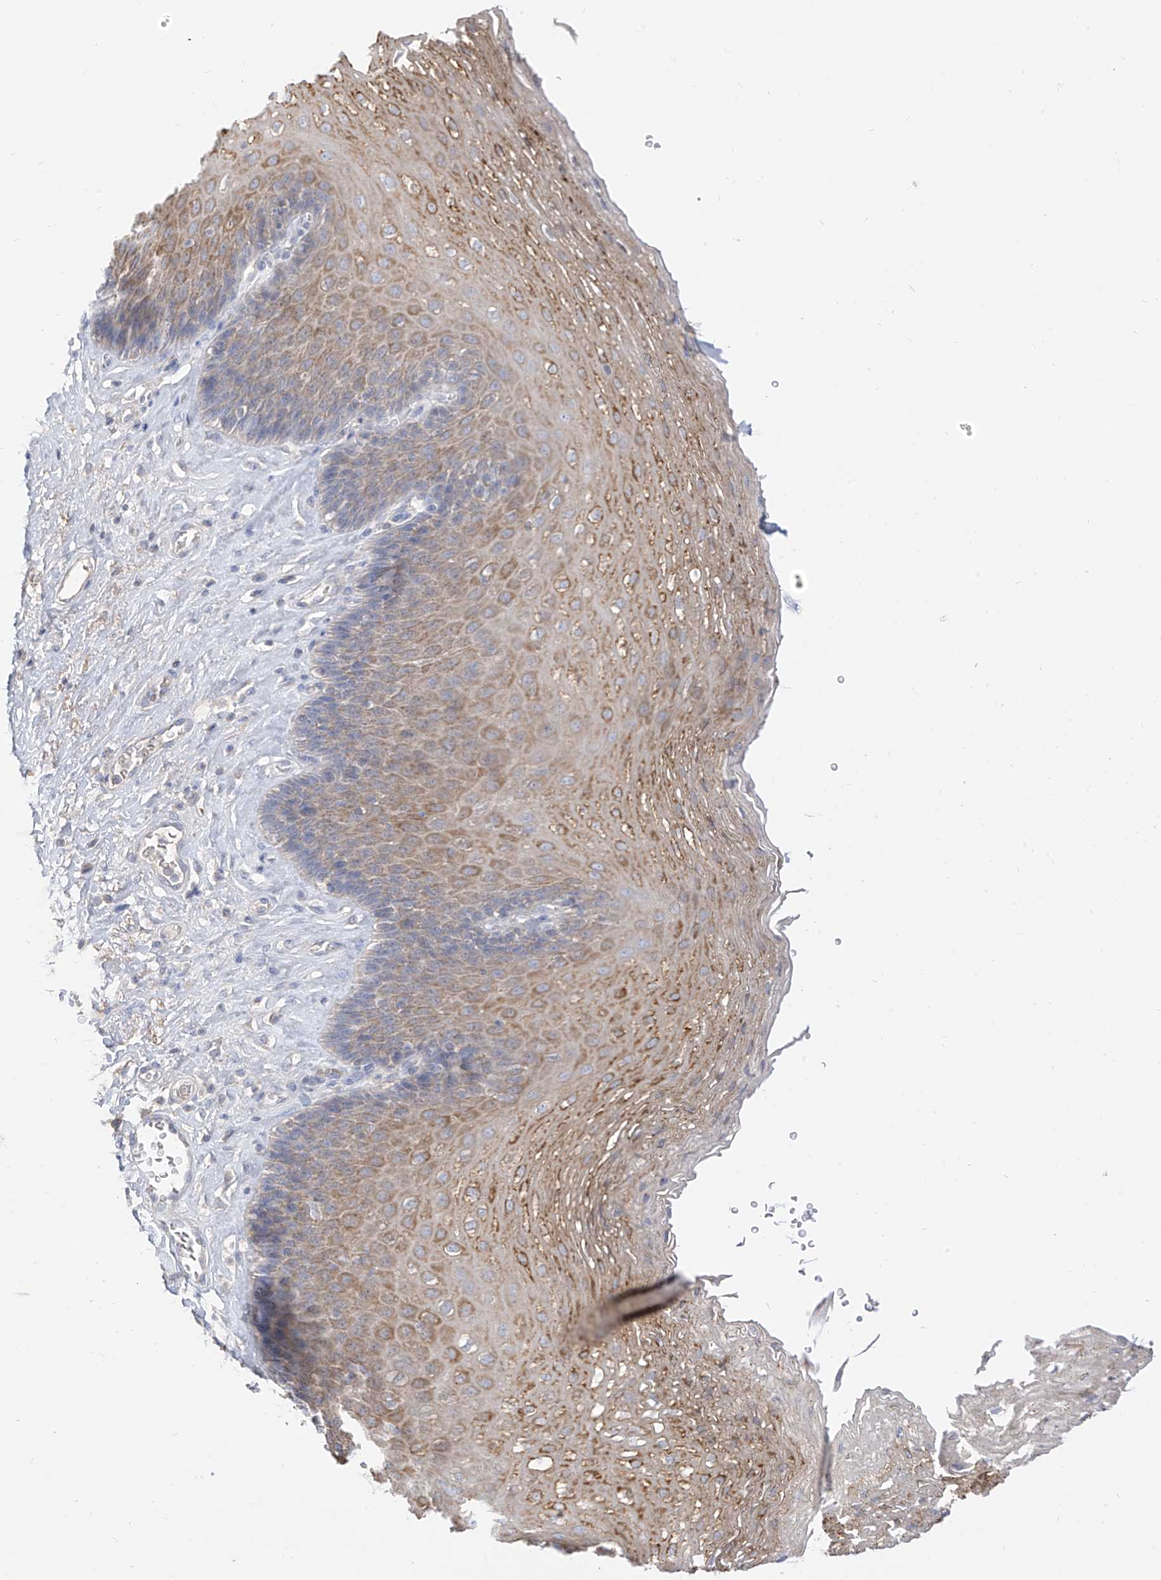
{"staining": {"intensity": "moderate", "quantity": "25%-75%", "location": "cytoplasmic/membranous"}, "tissue": "esophagus", "cell_type": "Squamous epithelial cells", "image_type": "normal", "snomed": [{"axis": "morphology", "description": "Normal tissue, NOS"}, {"axis": "topography", "description": "Esophagus"}], "caption": "Squamous epithelial cells demonstrate moderate cytoplasmic/membranous expression in about 25%-75% of cells in unremarkable esophagus. (DAB (3,3'-diaminobenzidine) IHC with brightfield microscopy, high magnification).", "gene": "RASA2", "patient": {"sex": "female", "age": 66}}